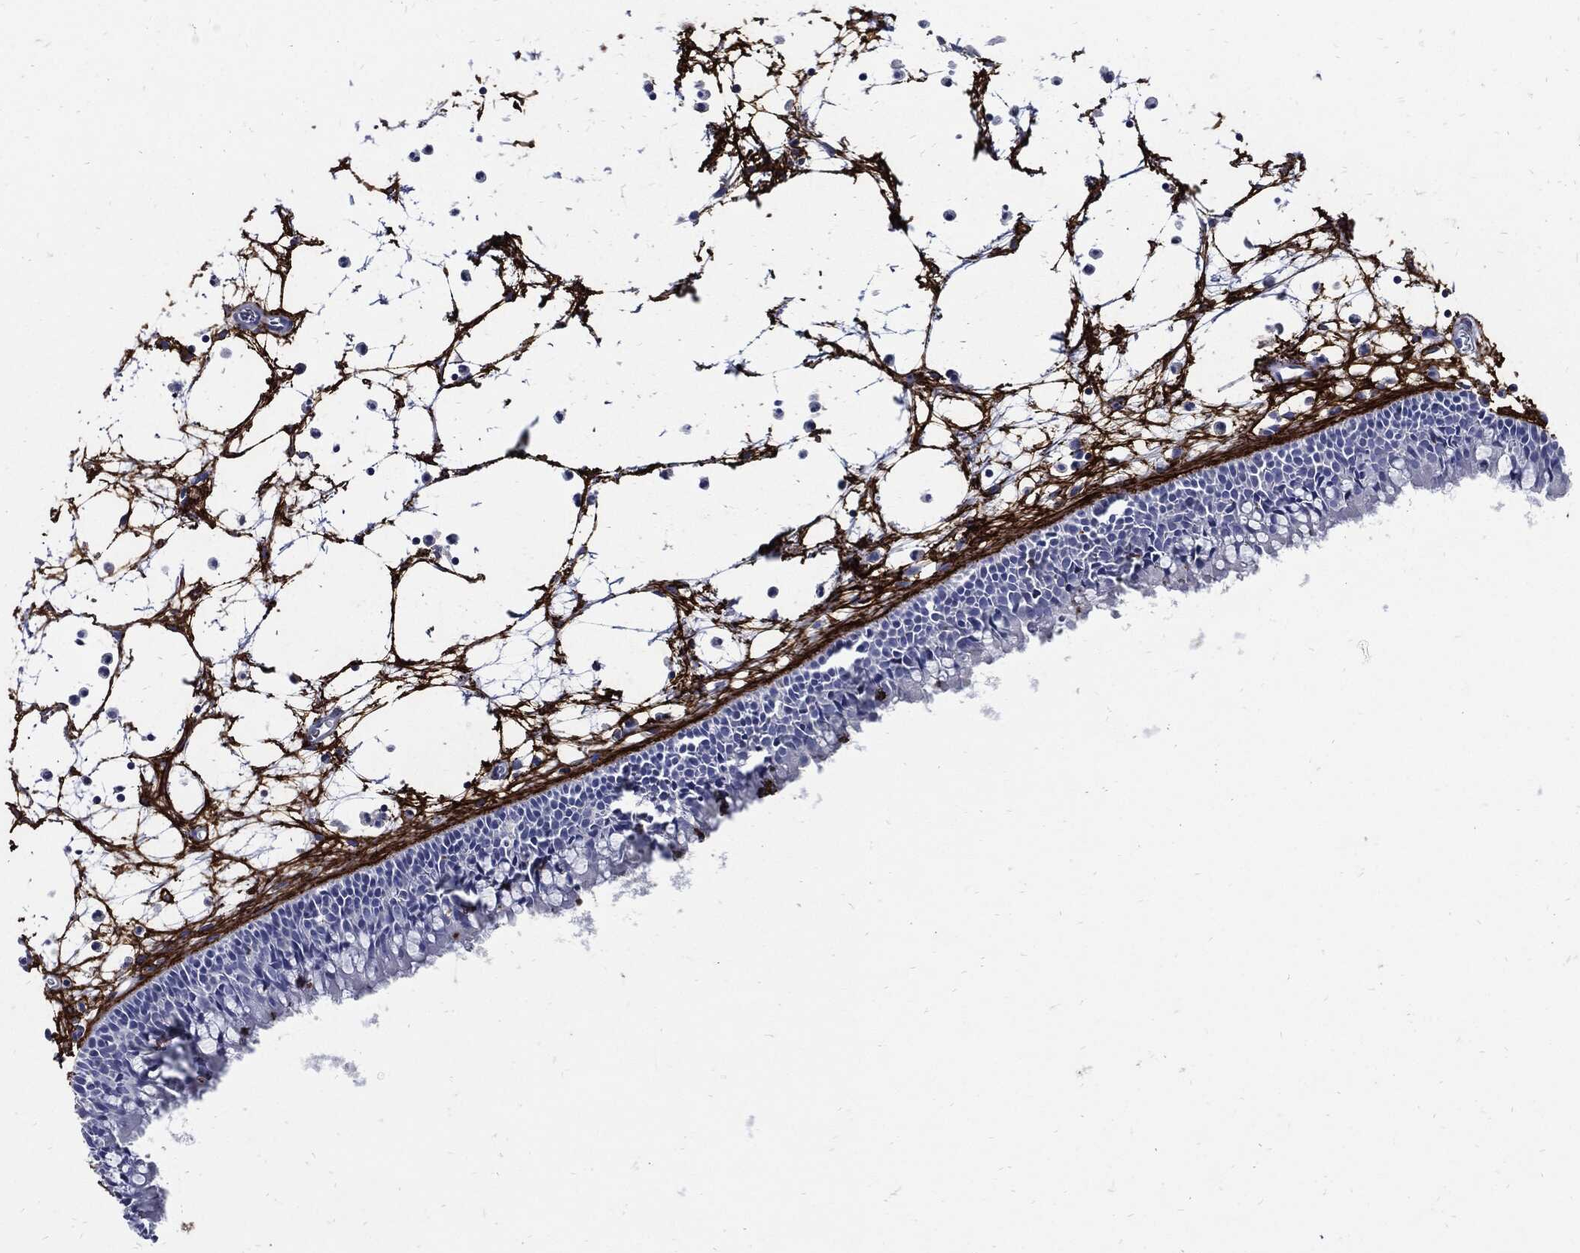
{"staining": {"intensity": "negative", "quantity": "none", "location": "none"}, "tissue": "nasopharynx", "cell_type": "Respiratory epithelial cells", "image_type": "normal", "snomed": [{"axis": "morphology", "description": "Normal tissue, NOS"}, {"axis": "topography", "description": "Nasopharynx"}], "caption": "IHC micrograph of benign human nasopharynx stained for a protein (brown), which displays no staining in respiratory epithelial cells.", "gene": "FBN1", "patient": {"sex": "male", "age": 58}}